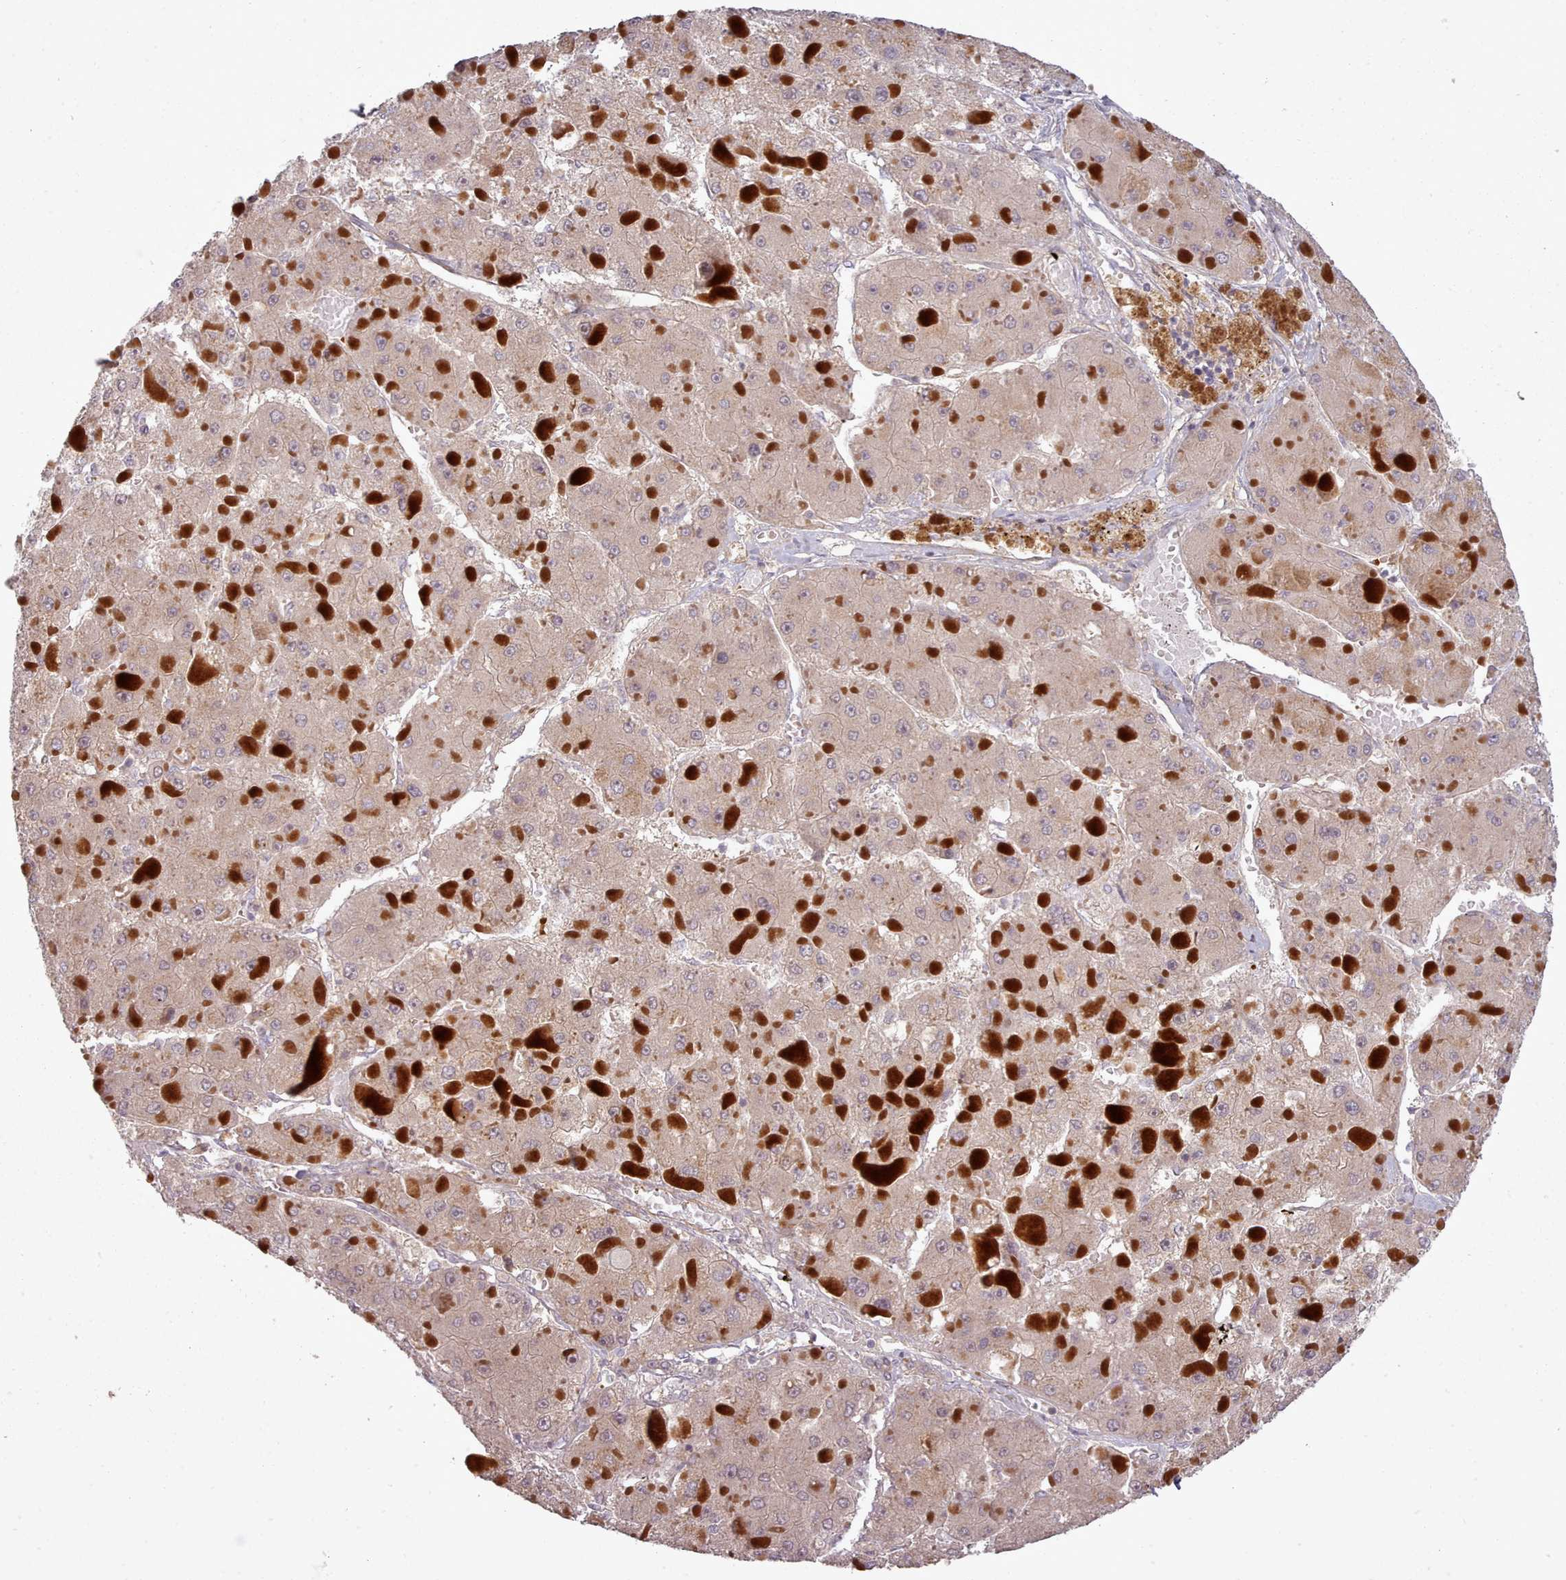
{"staining": {"intensity": "weak", "quantity": ">75%", "location": "cytoplasmic/membranous"}, "tissue": "liver cancer", "cell_type": "Tumor cells", "image_type": "cancer", "snomed": [{"axis": "morphology", "description": "Carcinoma, Hepatocellular, NOS"}, {"axis": "topography", "description": "Liver"}], "caption": "Liver cancer (hepatocellular carcinoma) stained for a protein (brown) reveals weak cytoplasmic/membranous positive expression in approximately >75% of tumor cells.", "gene": "LEFTY2", "patient": {"sex": "female", "age": 73}}